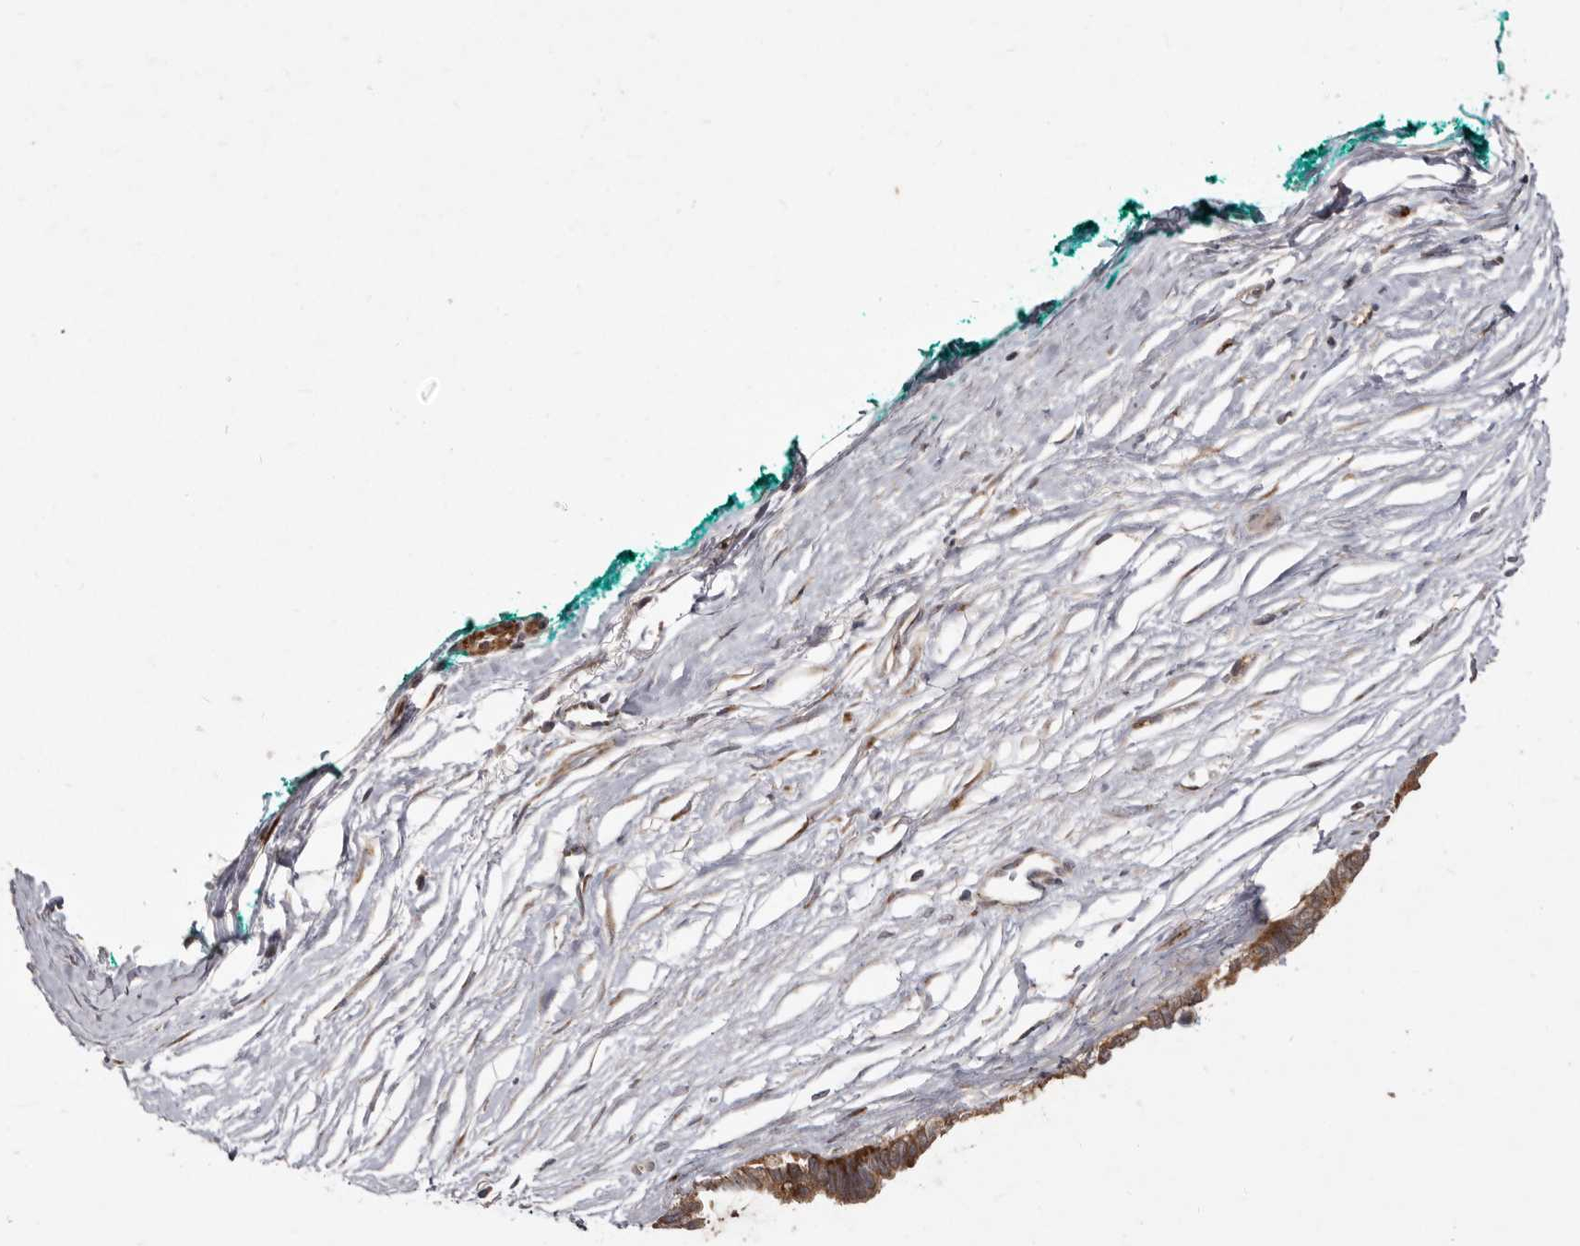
{"staining": {"intensity": "moderate", "quantity": ">75%", "location": "cytoplasmic/membranous"}, "tissue": "pancreatic cancer", "cell_type": "Tumor cells", "image_type": "cancer", "snomed": [{"axis": "morphology", "description": "Adenocarcinoma, NOS"}, {"axis": "topography", "description": "Pancreas"}], "caption": "Pancreatic cancer (adenocarcinoma) stained for a protein demonstrates moderate cytoplasmic/membranous positivity in tumor cells. Using DAB (3,3'-diaminobenzidine) (brown) and hematoxylin (blue) stains, captured at high magnification using brightfield microscopy.", "gene": "FLAD1", "patient": {"sex": "female", "age": 72}}